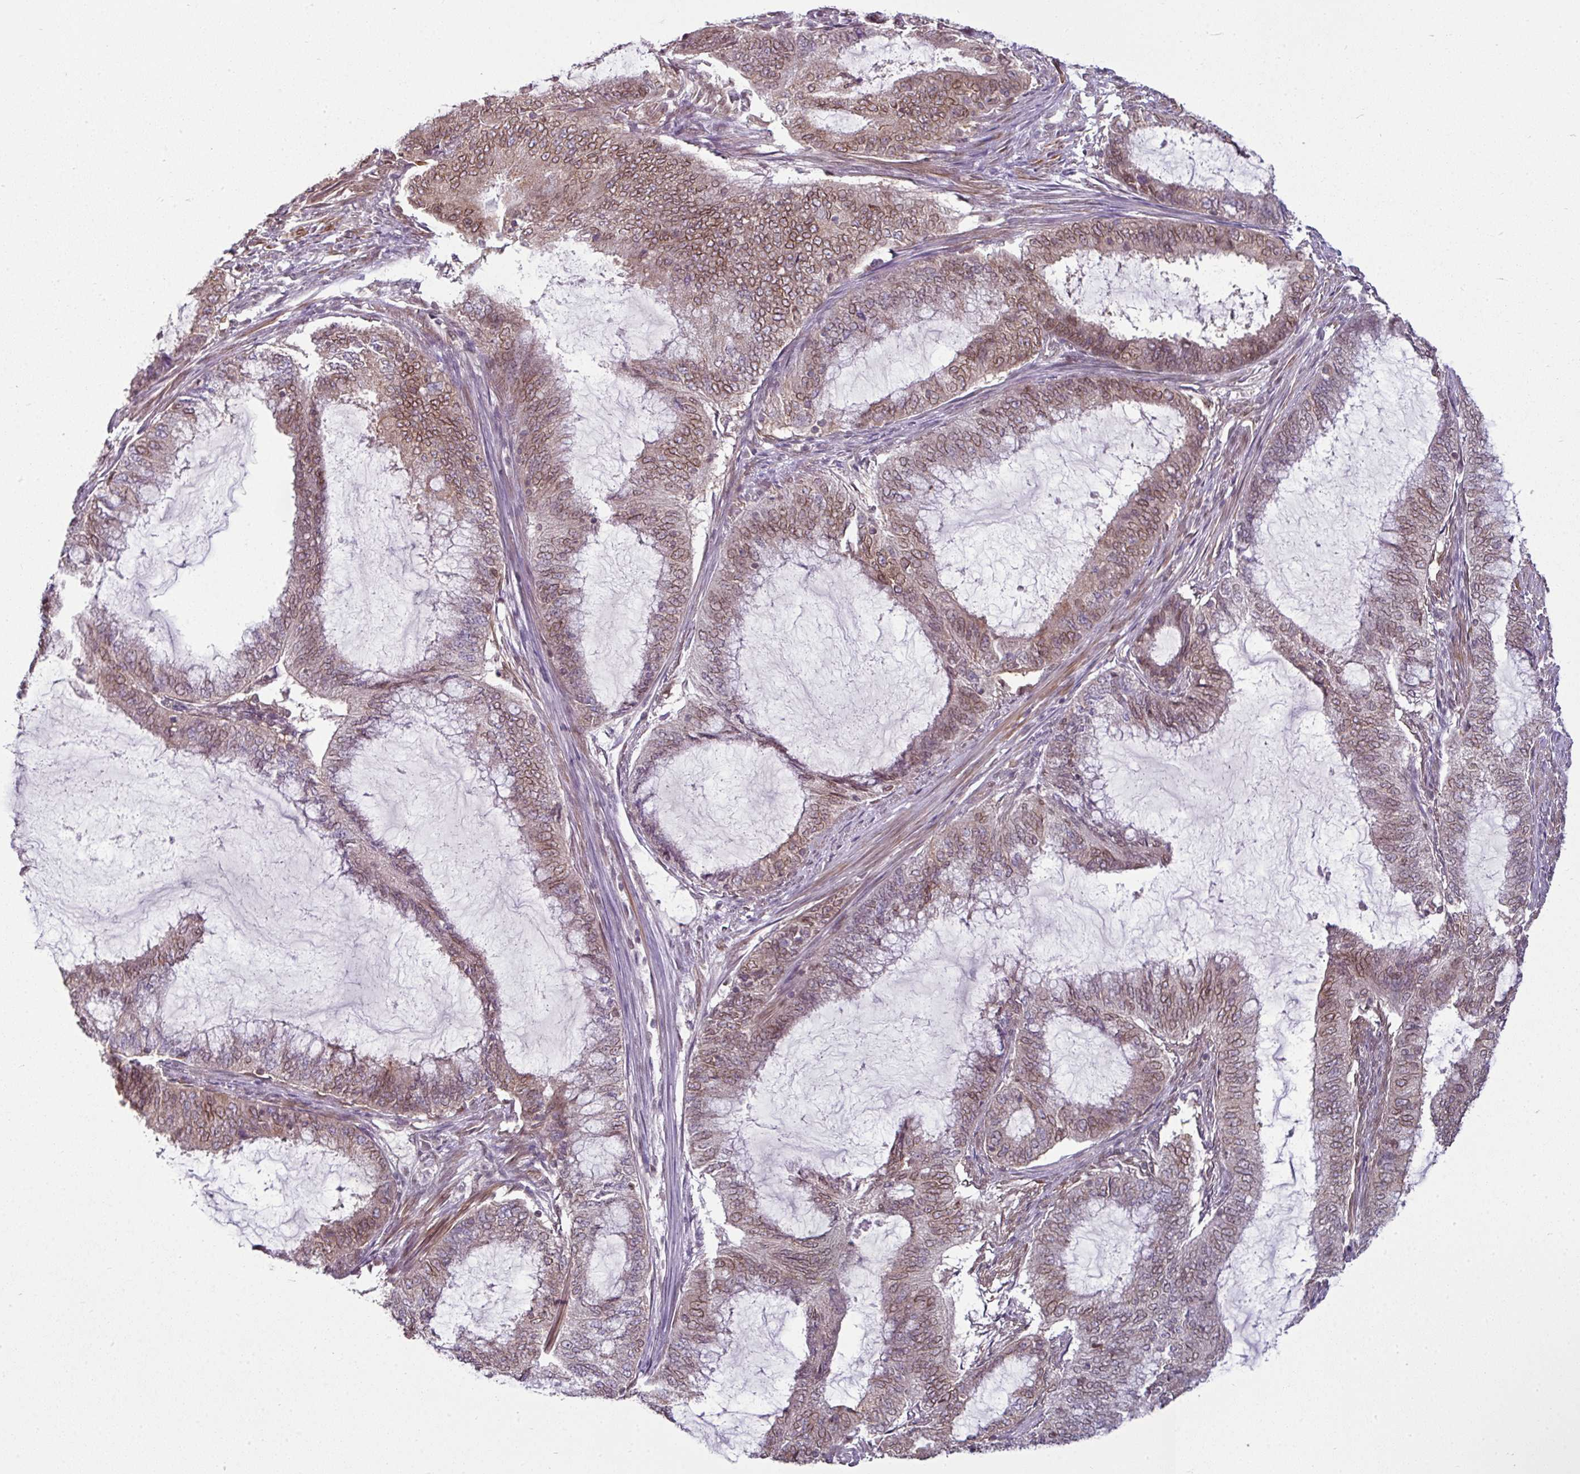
{"staining": {"intensity": "moderate", "quantity": ">75%", "location": "cytoplasmic/membranous,nuclear"}, "tissue": "endometrial cancer", "cell_type": "Tumor cells", "image_type": "cancer", "snomed": [{"axis": "morphology", "description": "Adenocarcinoma, NOS"}, {"axis": "topography", "description": "Endometrium"}], "caption": "About >75% of tumor cells in human endometrial cancer exhibit moderate cytoplasmic/membranous and nuclear protein expression as visualized by brown immunohistochemical staining.", "gene": "RANGAP1", "patient": {"sex": "female", "age": 51}}